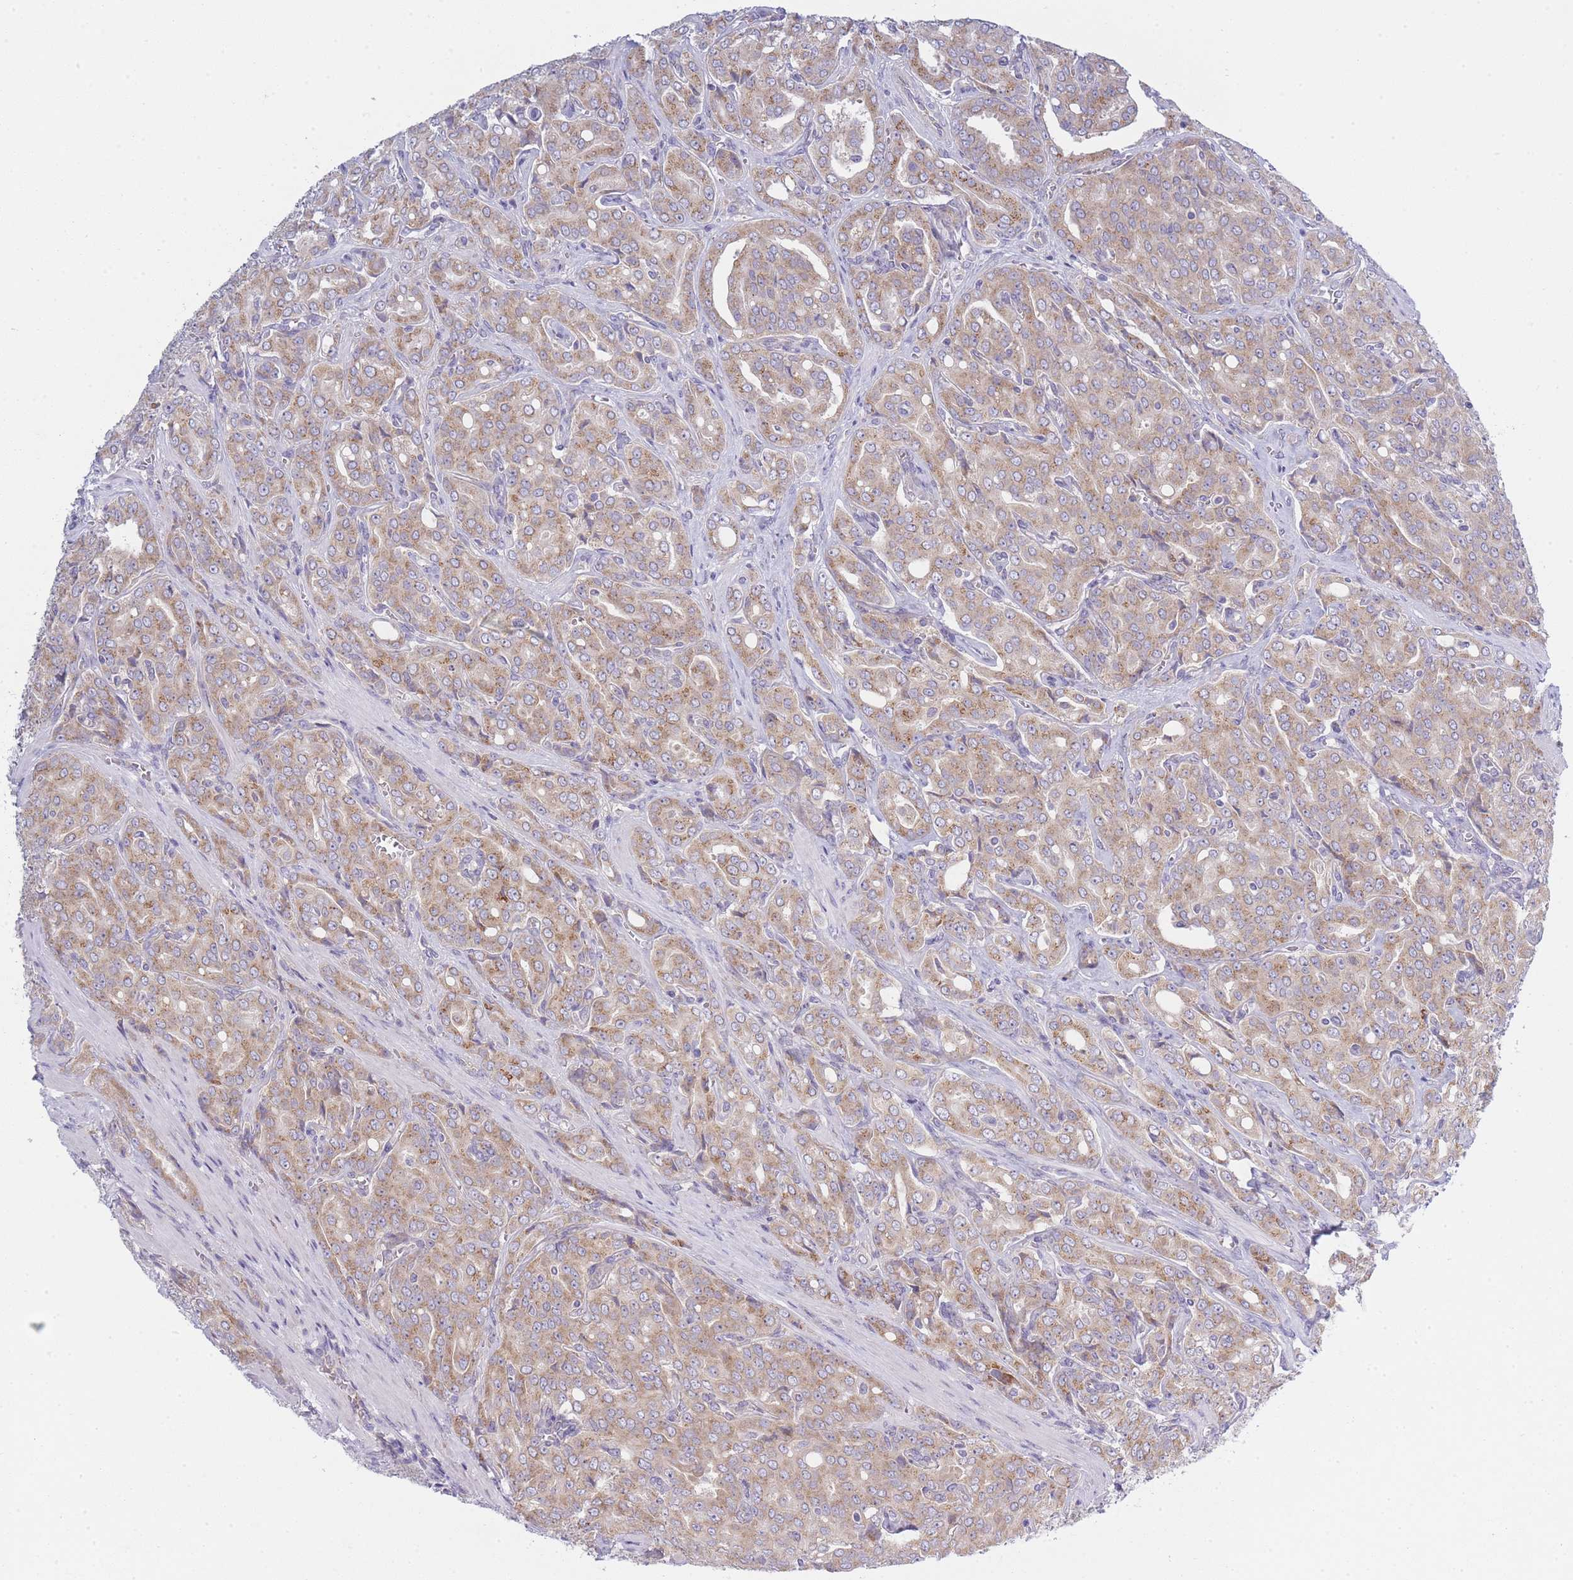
{"staining": {"intensity": "moderate", "quantity": ">75%", "location": "cytoplasmic/membranous"}, "tissue": "prostate cancer", "cell_type": "Tumor cells", "image_type": "cancer", "snomed": [{"axis": "morphology", "description": "Adenocarcinoma, High grade"}, {"axis": "topography", "description": "Prostate"}], "caption": "Human prostate cancer (adenocarcinoma (high-grade)) stained with a brown dye shows moderate cytoplasmic/membranous positive expression in approximately >75% of tumor cells.", "gene": "OR5L2", "patient": {"sex": "male", "age": 68}}